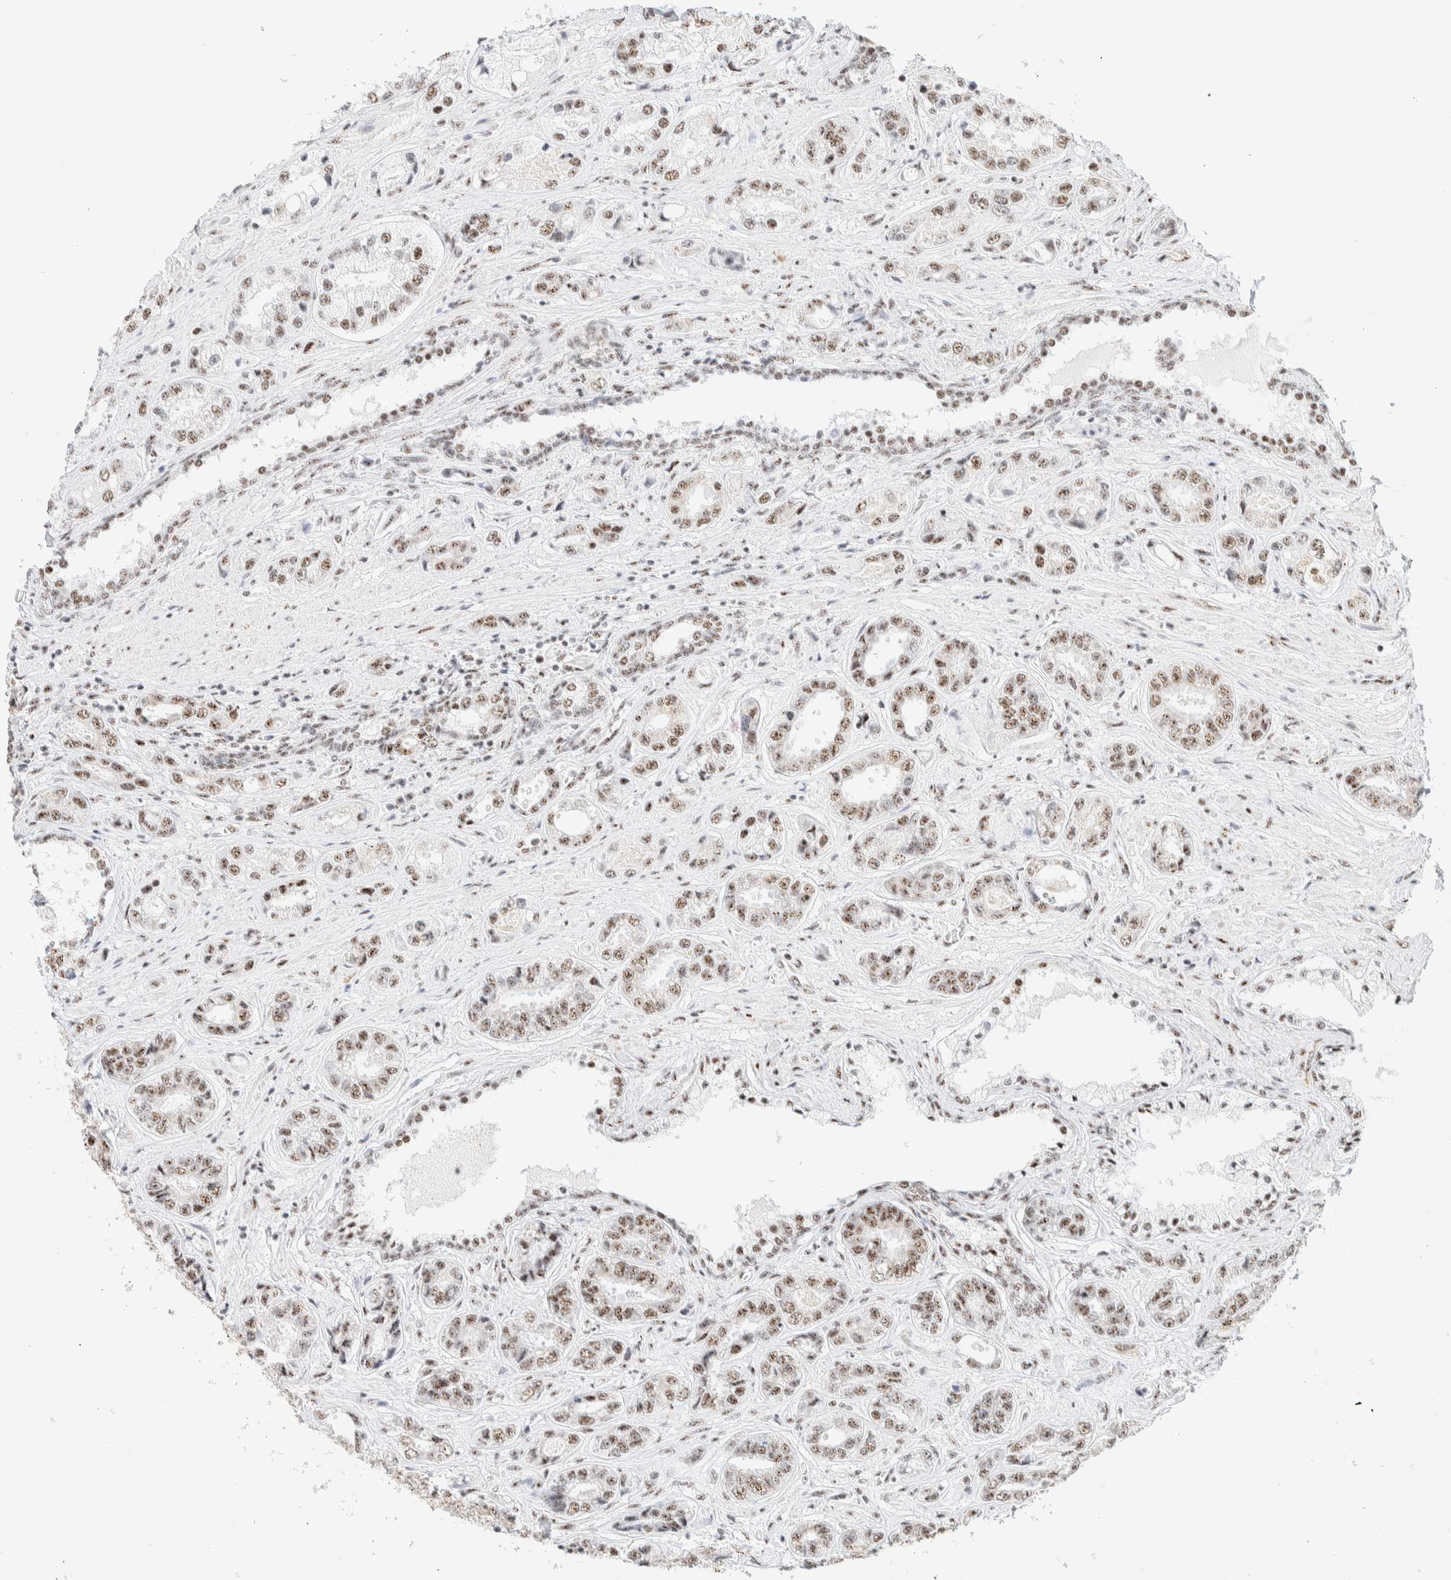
{"staining": {"intensity": "weak", "quantity": ">75%", "location": "nuclear"}, "tissue": "prostate cancer", "cell_type": "Tumor cells", "image_type": "cancer", "snomed": [{"axis": "morphology", "description": "Adenocarcinoma, High grade"}, {"axis": "topography", "description": "Prostate"}], "caption": "An image of human high-grade adenocarcinoma (prostate) stained for a protein shows weak nuclear brown staining in tumor cells.", "gene": "SON", "patient": {"sex": "male", "age": 61}}